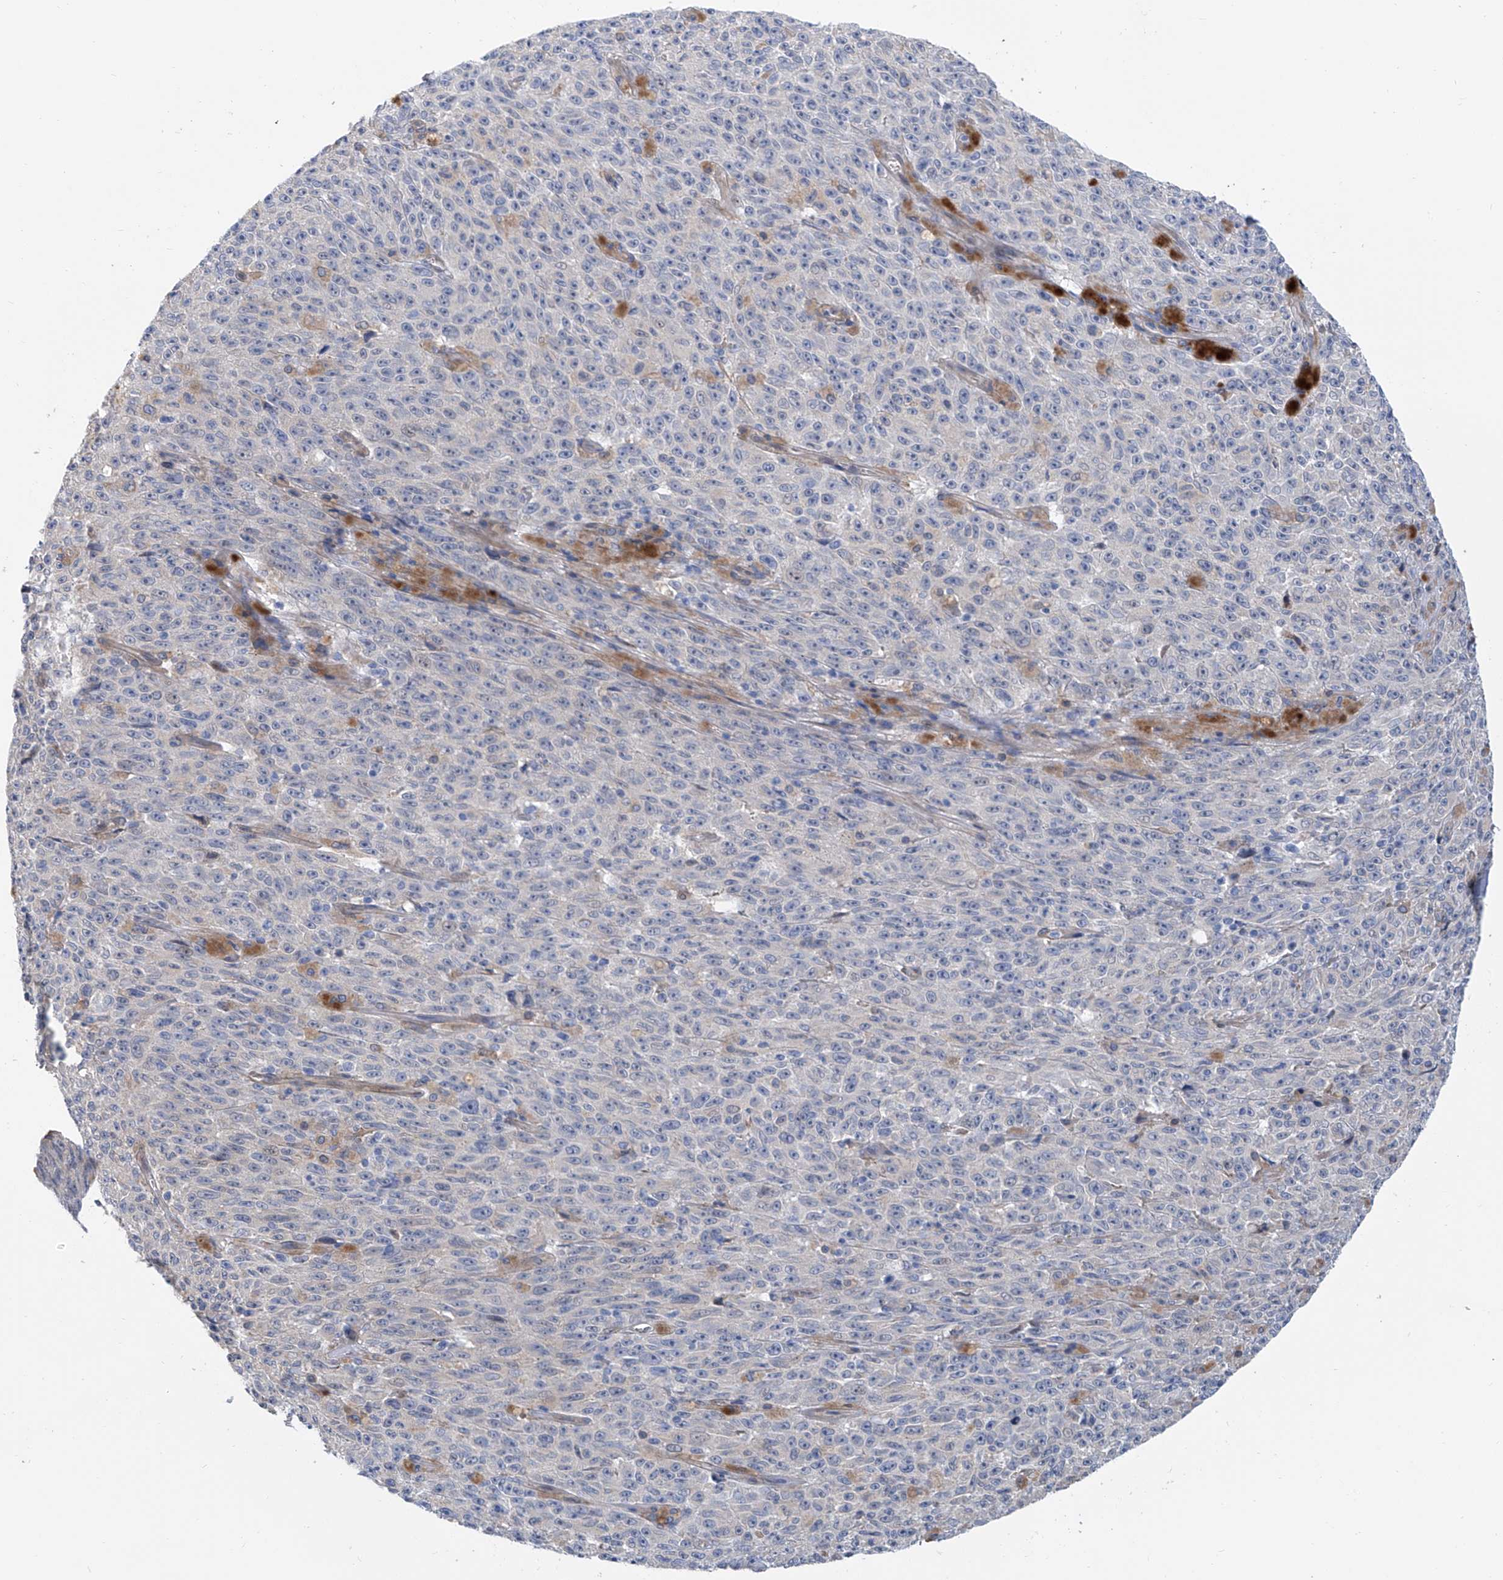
{"staining": {"intensity": "negative", "quantity": "none", "location": "none"}, "tissue": "melanoma", "cell_type": "Tumor cells", "image_type": "cancer", "snomed": [{"axis": "morphology", "description": "Malignant melanoma, NOS"}, {"axis": "topography", "description": "Skin"}], "caption": "Tumor cells show no significant expression in malignant melanoma. (IHC, brightfield microscopy, high magnification).", "gene": "TNN", "patient": {"sex": "female", "age": 82}}